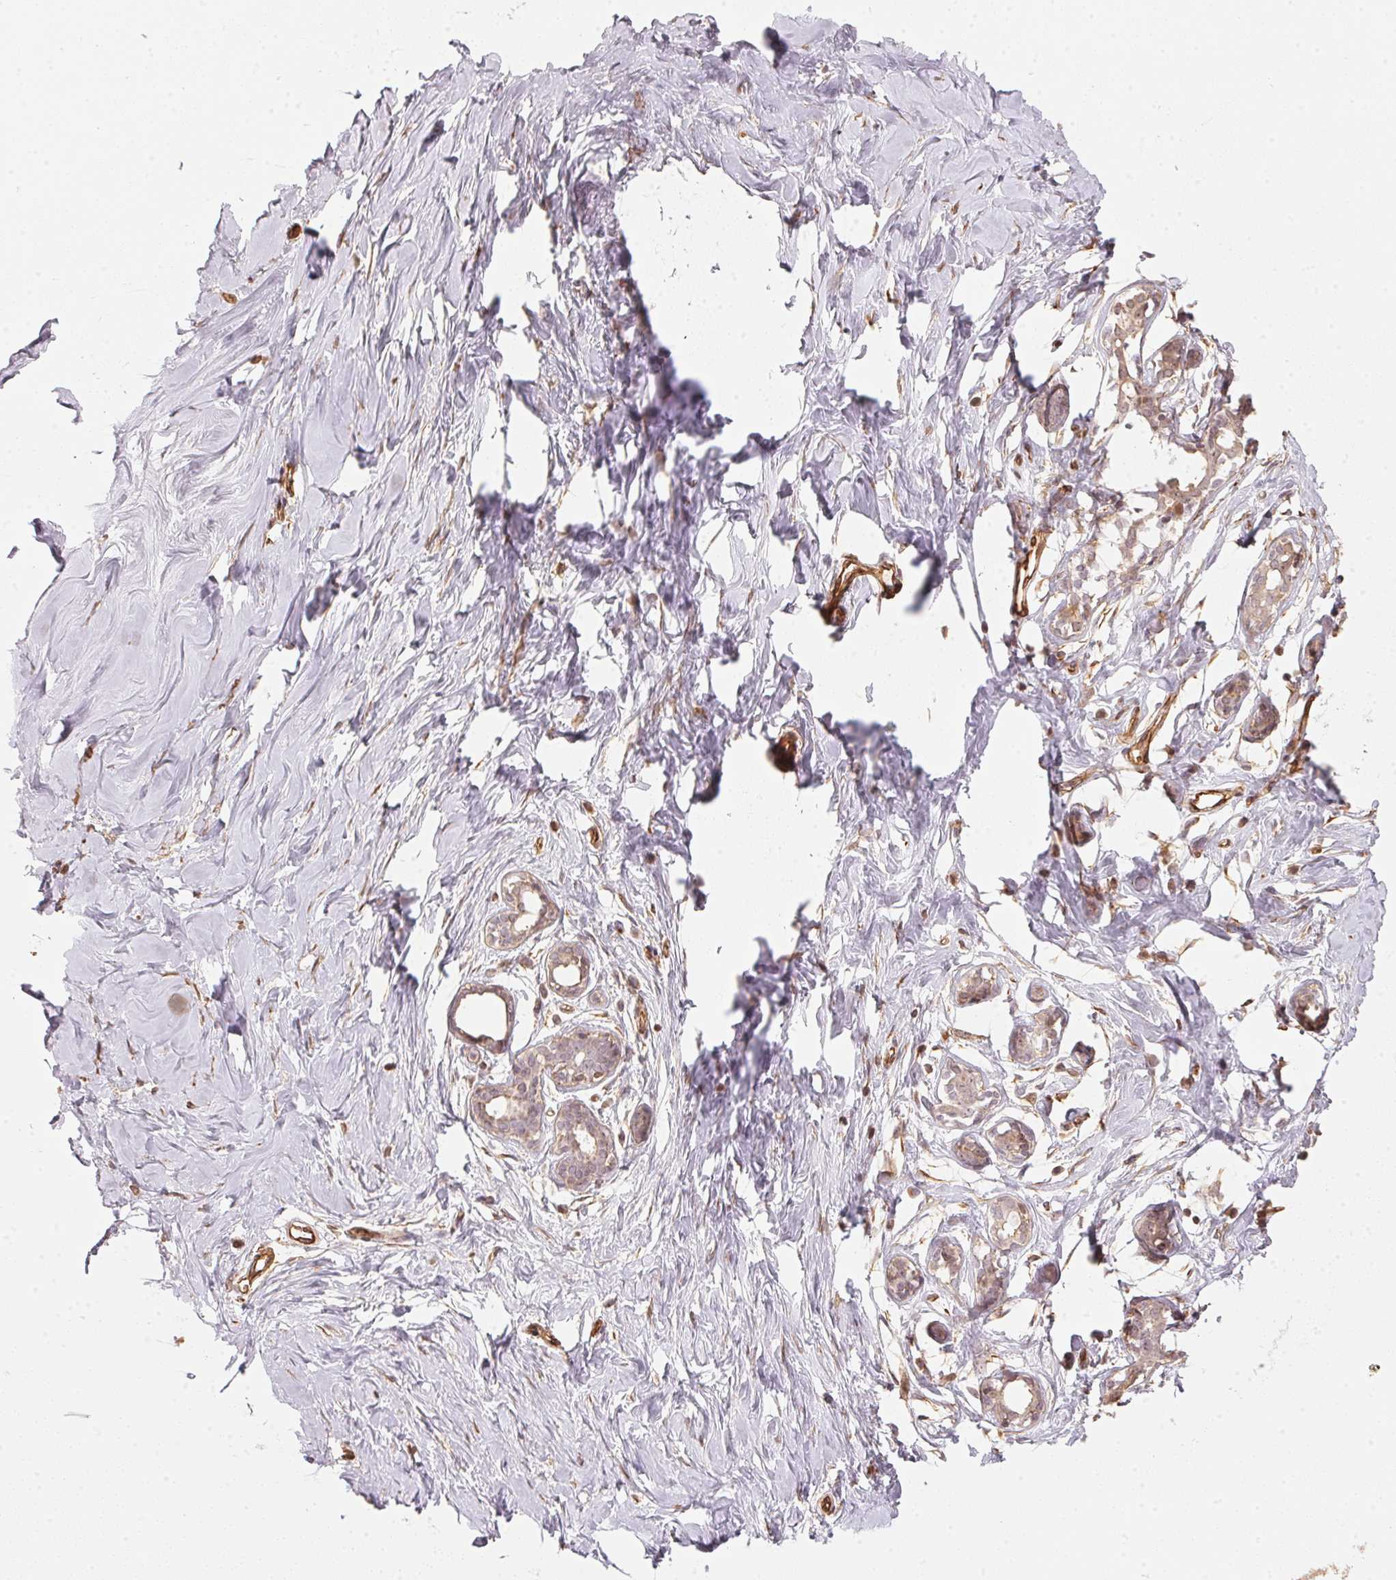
{"staining": {"intensity": "moderate", "quantity": "25%-75%", "location": "cytoplasmic/membranous"}, "tissue": "breast", "cell_type": "Adipocytes", "image_type": "normal", "snomed": [{"axis": "morphology", "description": "Normal tissue, NOS"}, {"axis": "topography", "description": "Breast"}], "caption": "Moderate cytoplasmic/membranous expression is present in approximately 25%-75% of adipocytes in unremarkable breast.", "gene": "FOXR2", "patient": {"sex": "female", "age": 27}}